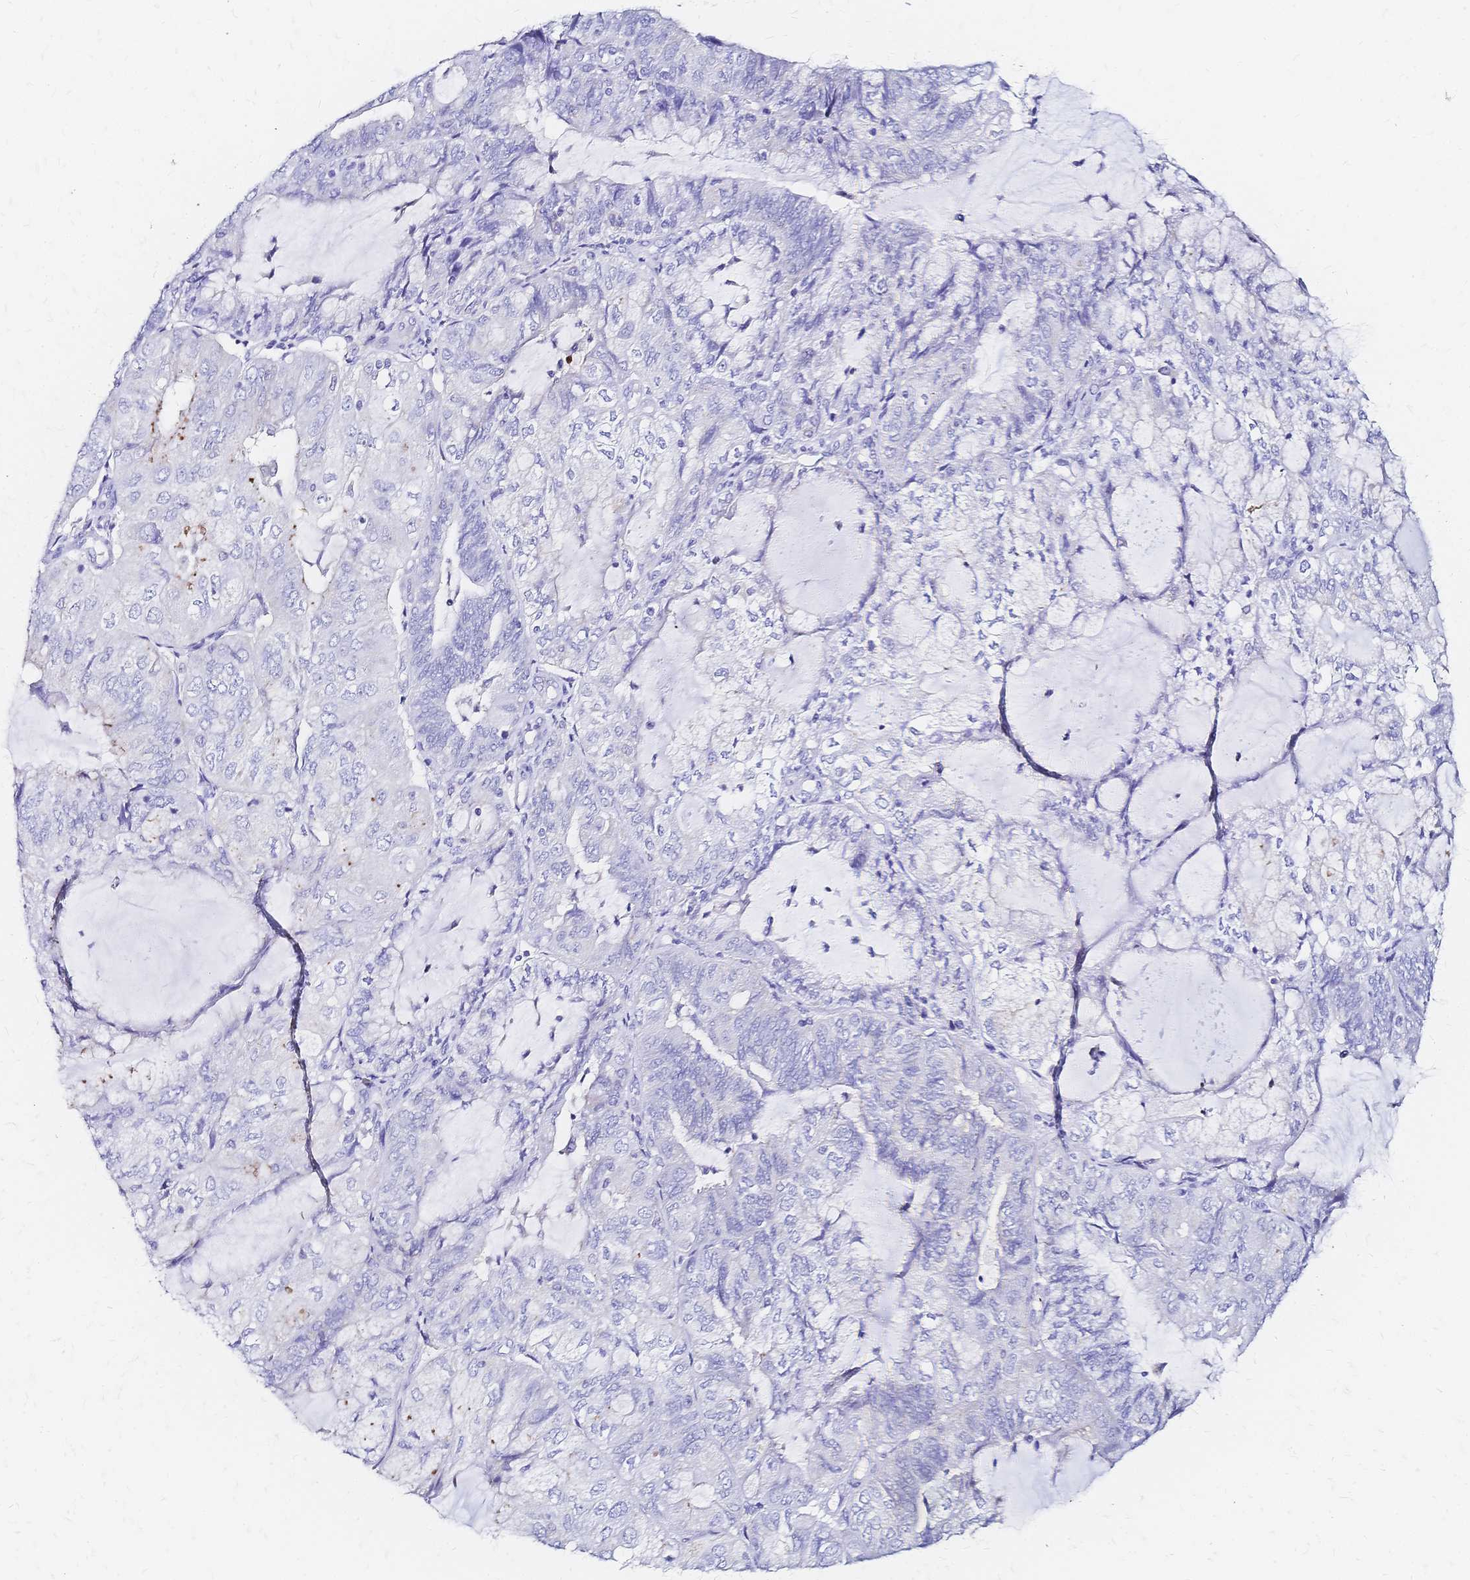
{"staining": {"intensity": "negative", "quantity": "none", "location": "none"}, "tissue": "endometrial cancer", "cell_type": "Tumor cells", "image_type": "cancer", "snomed": [{"axis": "morphology", "description": "Adenocarcinoma, NOS"}, {"axis": "topography", "description": "Endometrium"}], "caption": "The micrograph exhibits no staining of tumor cells in endometrial cancer (adenocarcinoma).", "gene": "SLC5A1", "patient": {"sex": "female", "age": 81}}